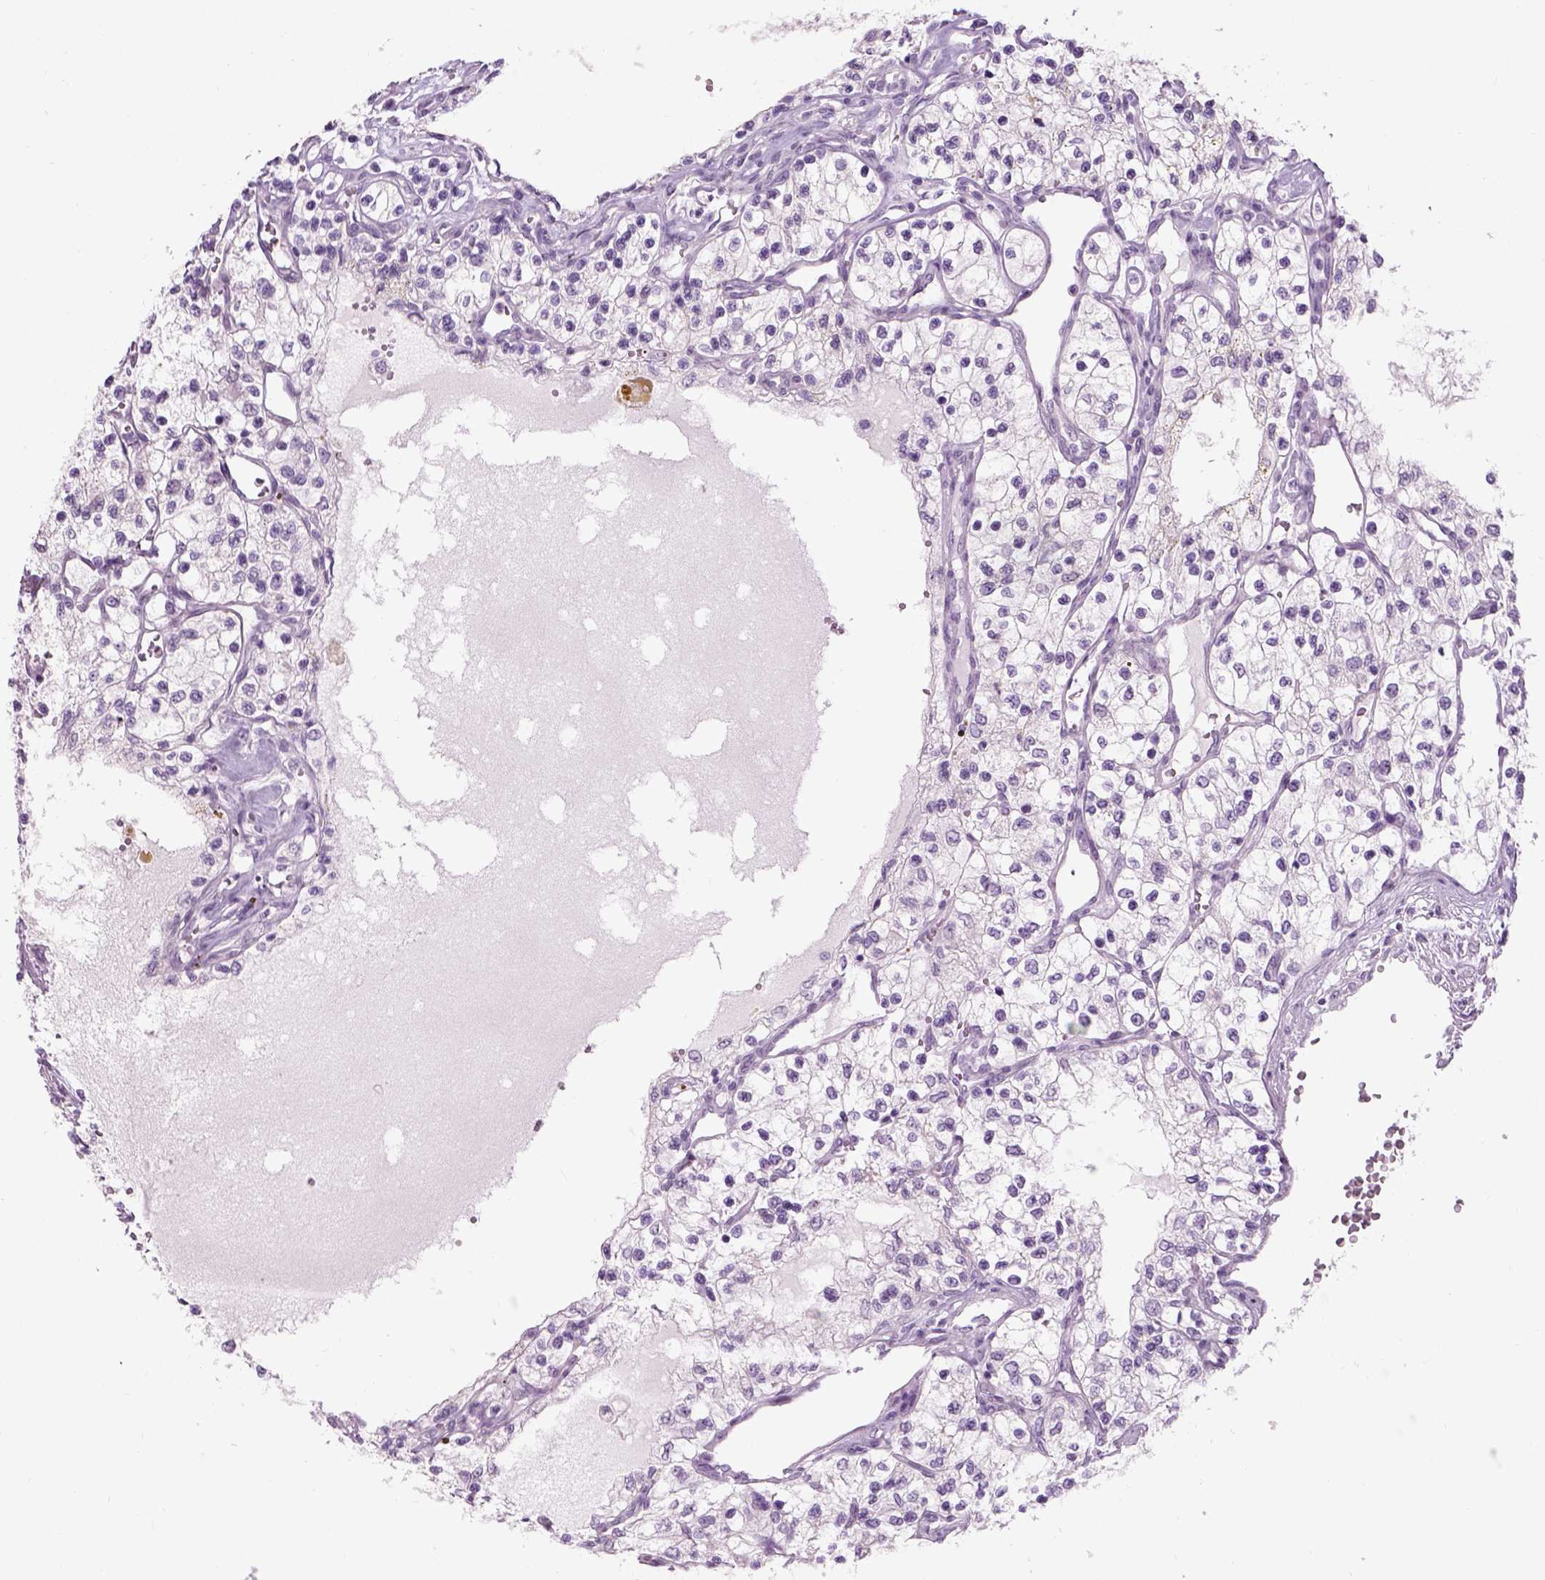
{"staining": {"intensity": "negative", "quantity": "none", "location": "none"}, "tissue": "renal cancer", "cell_type": "Tumor cells", "image_type": "cancer", "snomed": [{"axis": "morphology", "description": "Adenocarcinoma, NOS"}, {"axis": "topography", "description": "Kidney"}], "caption": "IHC photomicrograph of renal cancer (adenocarcinoma) stained for a protein (brown), which shows no staining in tumor cells. The staining was performed using DAB to visualize the protein expression in brown, while the nuclei were stained in blue with hematoxylin (Magnification: 20x).", "gene": "GABRB2", "patient": {"sex": "female", "age": 69}}